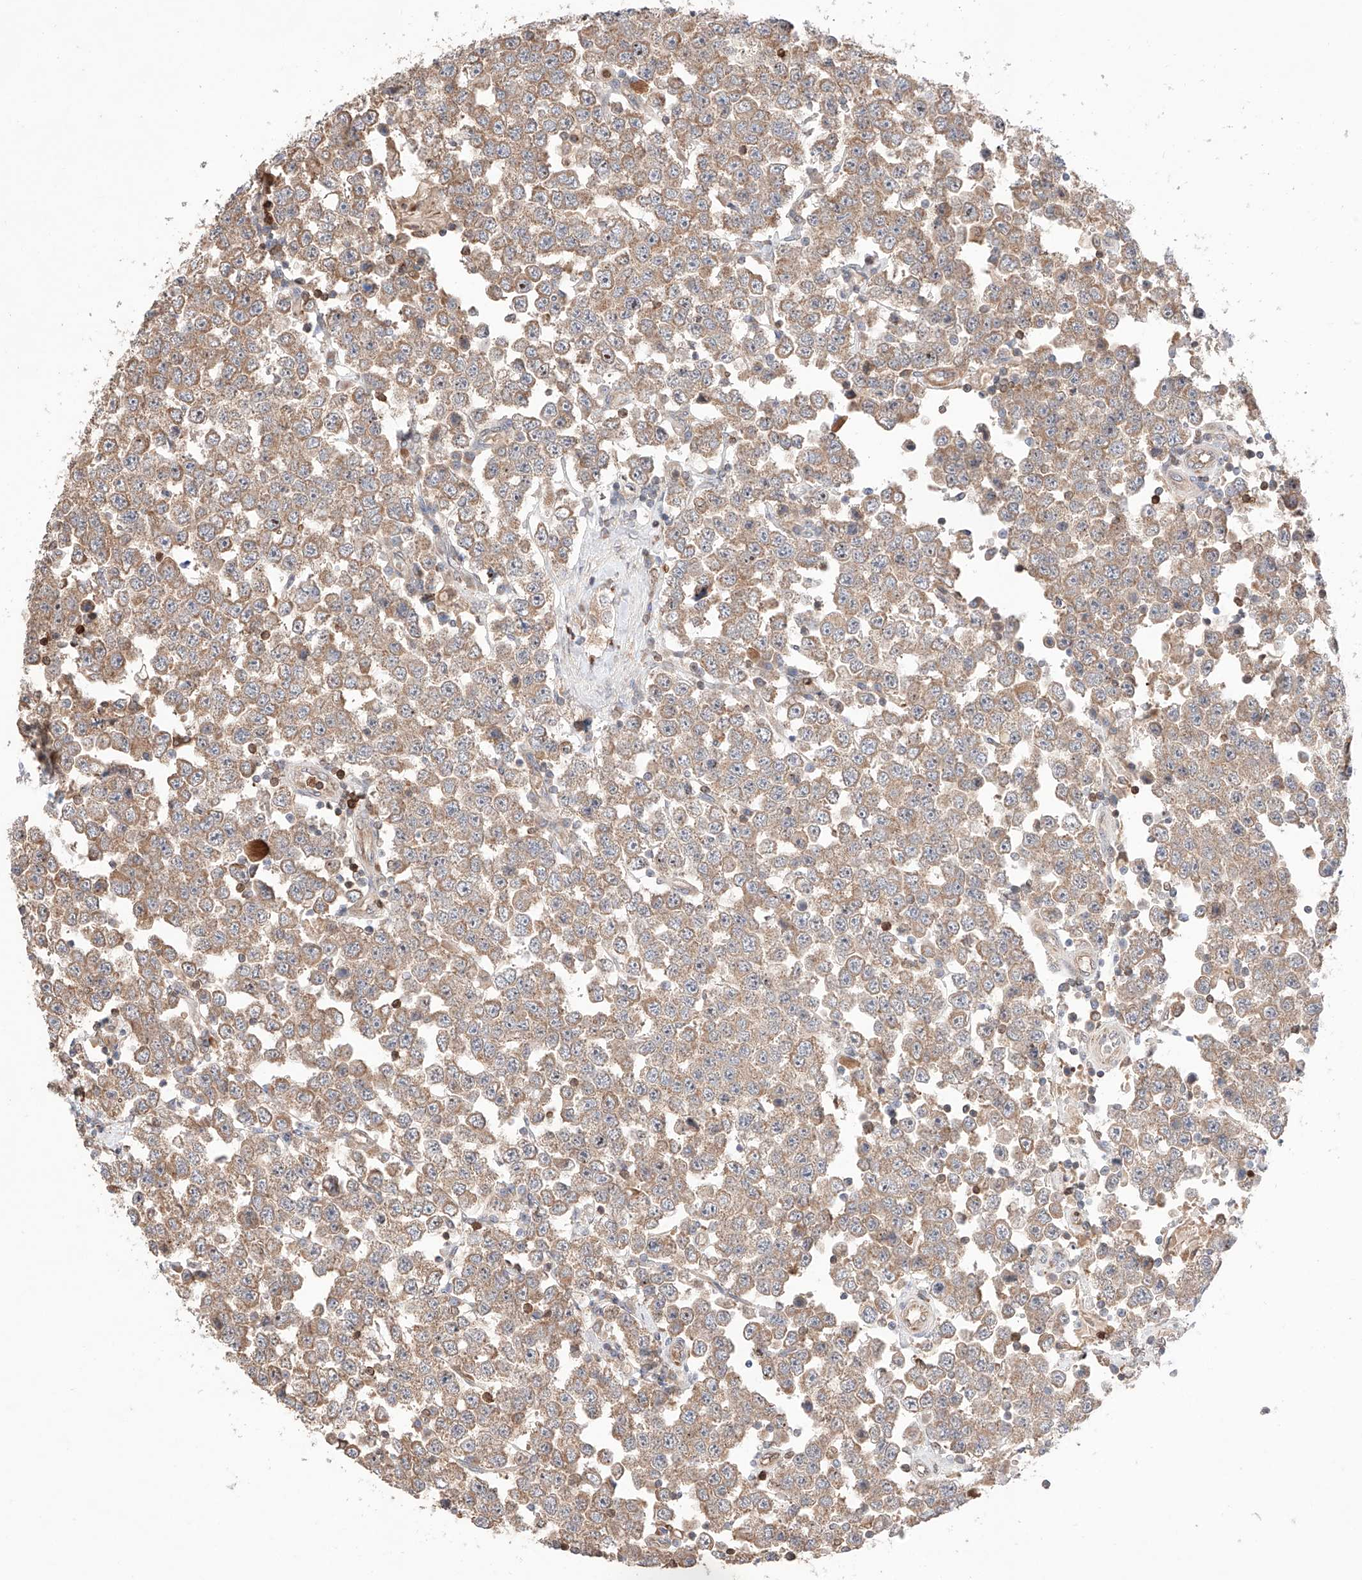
{"staining": {"intensity": "weak", "quantity": ">75%", "location": "cytoplasmic/membranous"}, "tissue": "testis cancer", "cell_type": "Tumor cells", "image_type": "cancer", "snomed": [{"axis": "morphology", "description": "Seminoma, NOS"}, {"axis": "topography", "description": "Testis"}], "caption": "An image of seminoma (testis) stained for a protein exhibits weak cytoplasmic/membranous brown staining in tumor cells.", "gene": "IGSF22", "patient": {"sex": "male", "age": 28}}